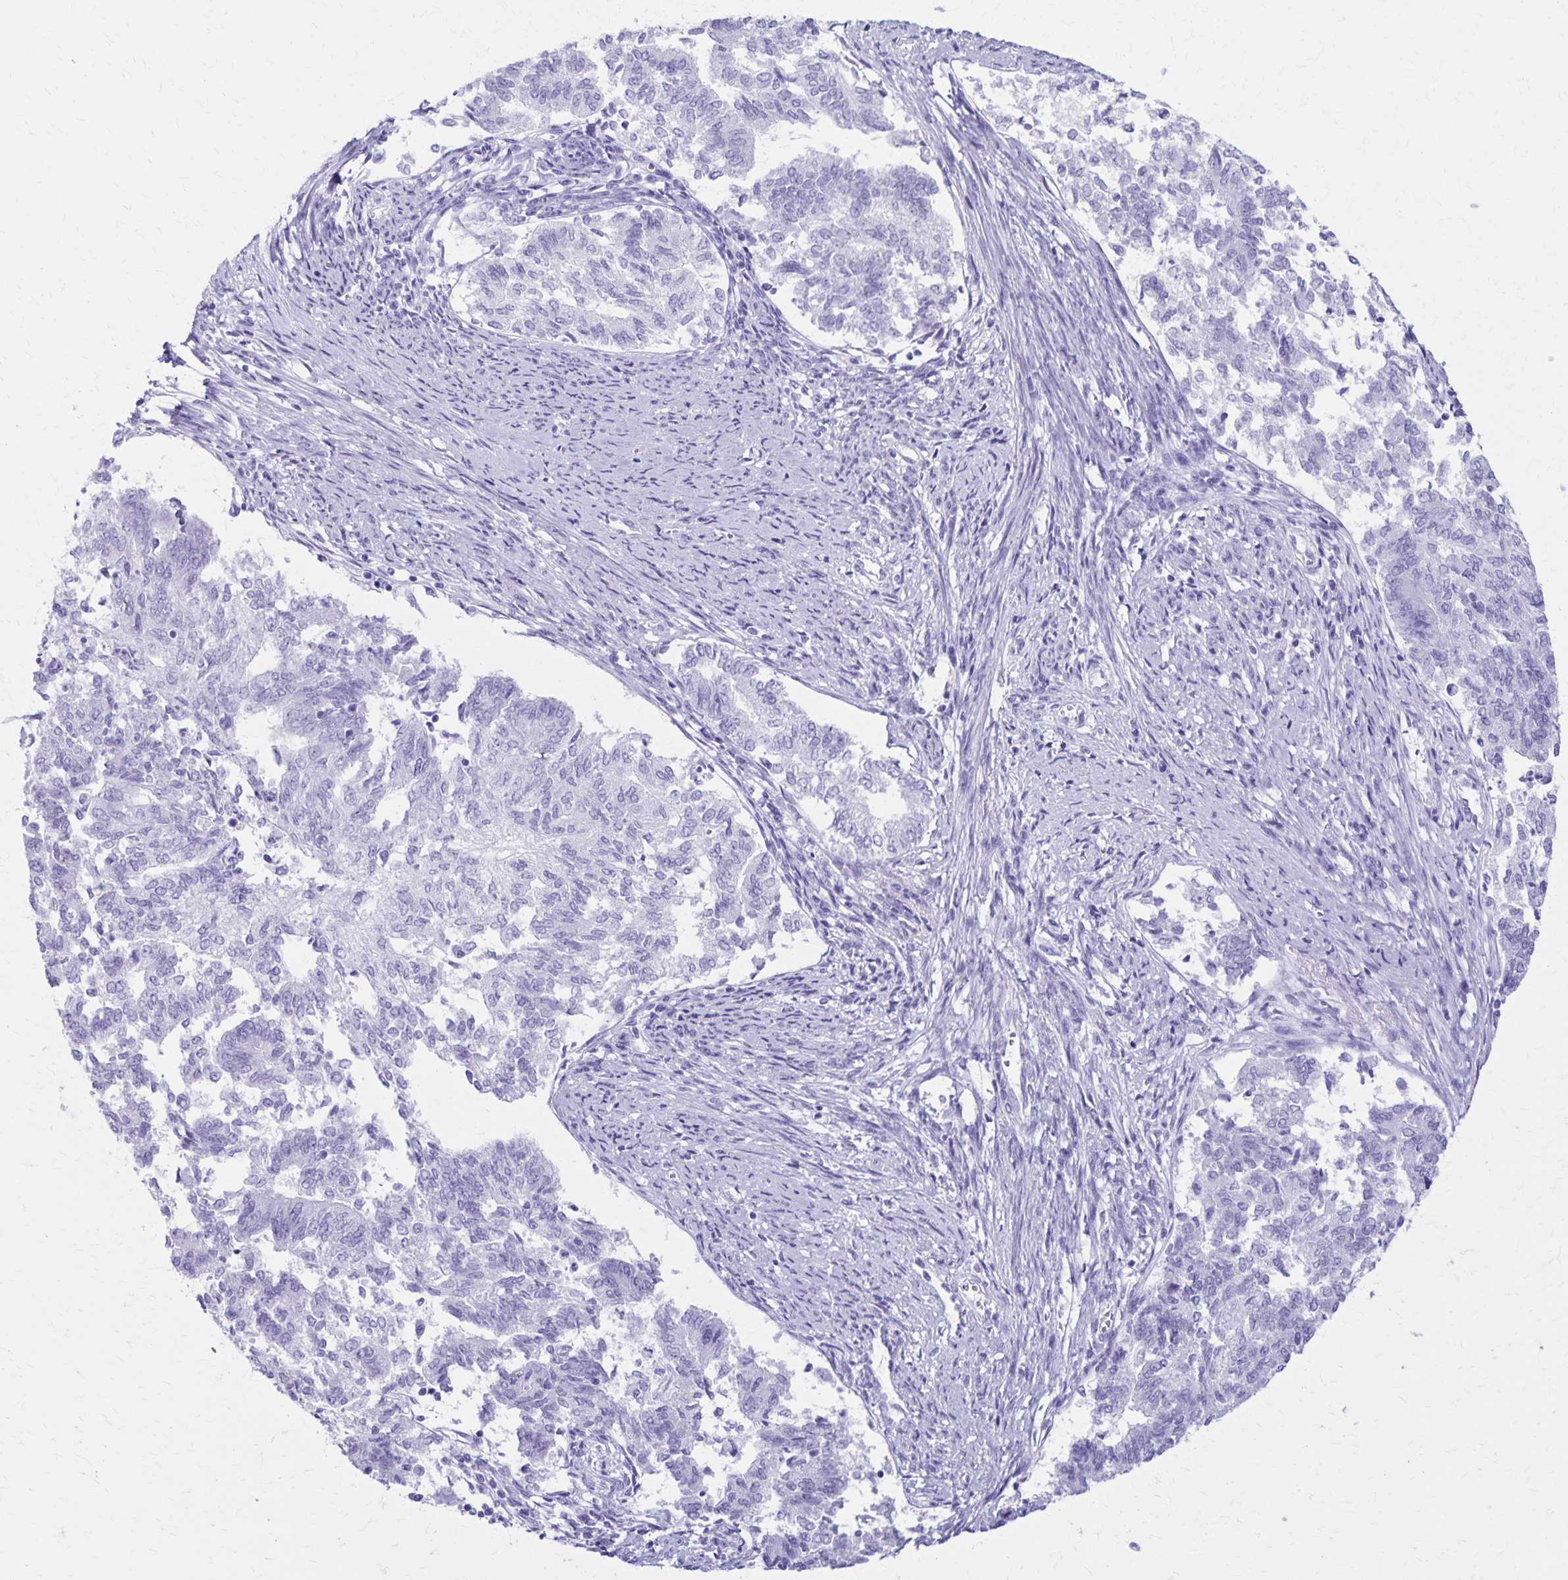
{"staining": {"intensity": "negative", "quantity": "none", "location": "none"}, "tissue": "endometrial cancer", "cell_type": "Tumor cells", "image_type": "cancer", "snomed": [{"axis": "morphology", "description": "Adenocarcinoma, NOS"}, {"axis": "topography", "description": "Endometrium"}], "caption": "IHC micrograph of human adenocarcinoma (endometrial) stained for a protein (brown), which demonstrates no staining in tumor cells.", "gene": "DEFA5", "patient": {"sex": "female", "age": 65}}